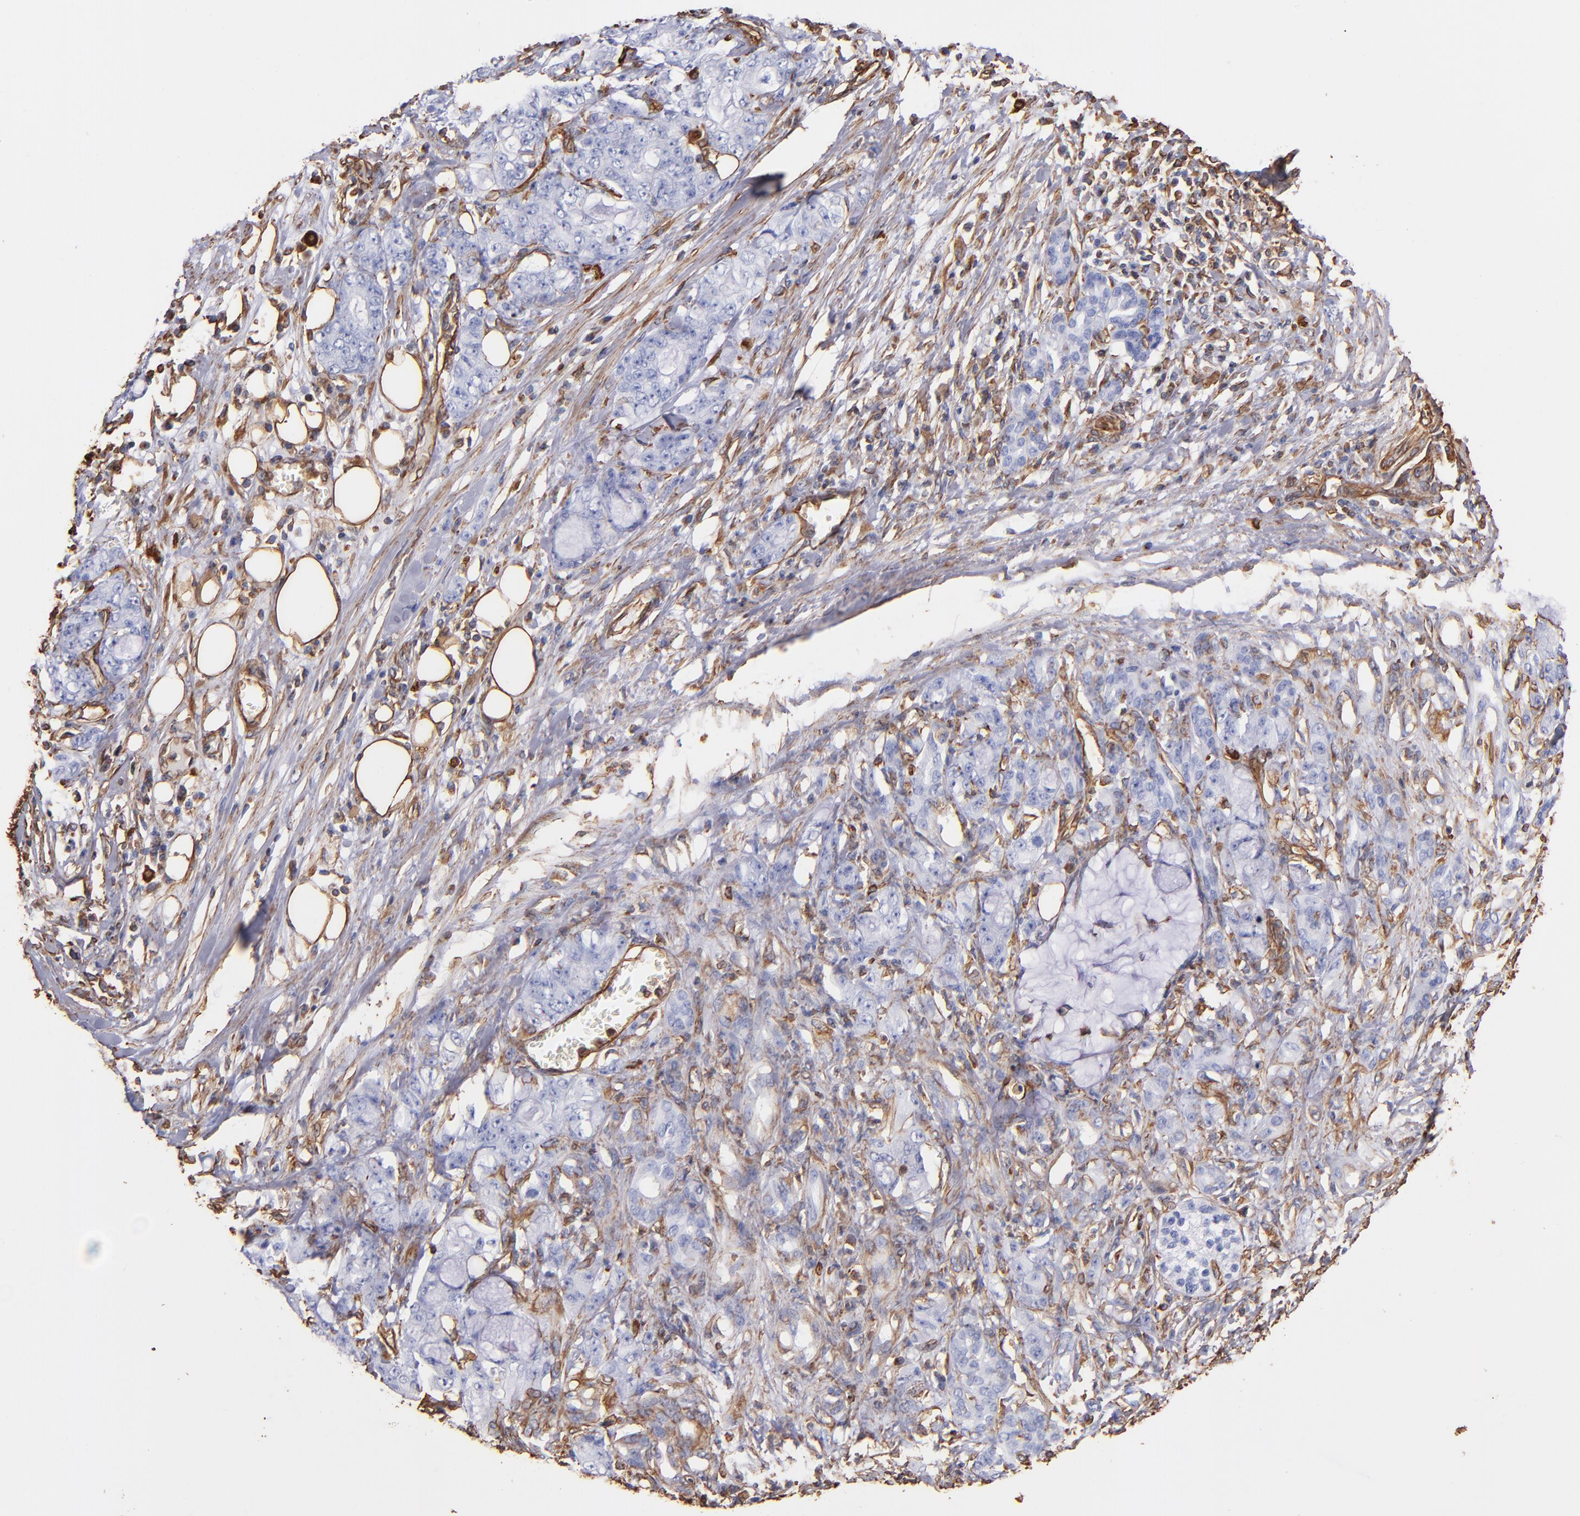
{"staining": {"intensity": "moderate", "quantity": "<25%", "location": "cytoplasmic/membranous"}, "tissue": "pancreatic cancer", "cell_type": "Tumor cells", "image_type": "cancer", "snomed": [{"axis": "morphology", "description": "Adenocarcinoma, NOS"}, {"axis": "topography", "description": "Pancreas"}], "caption": "Tumor cells reveal moderate cytoplasmic/membranous expression in approximately <25% of cells in adenocarcinoma (pancreatic). The protein of interest is stained brown, and the nuclei are stained in blue (DAB (3,3'-diaminobenzidine) IHC with brightfield microscopy, high magnification).", "gene": "VIM", "patient": {"sex": "female", "age": 73}}